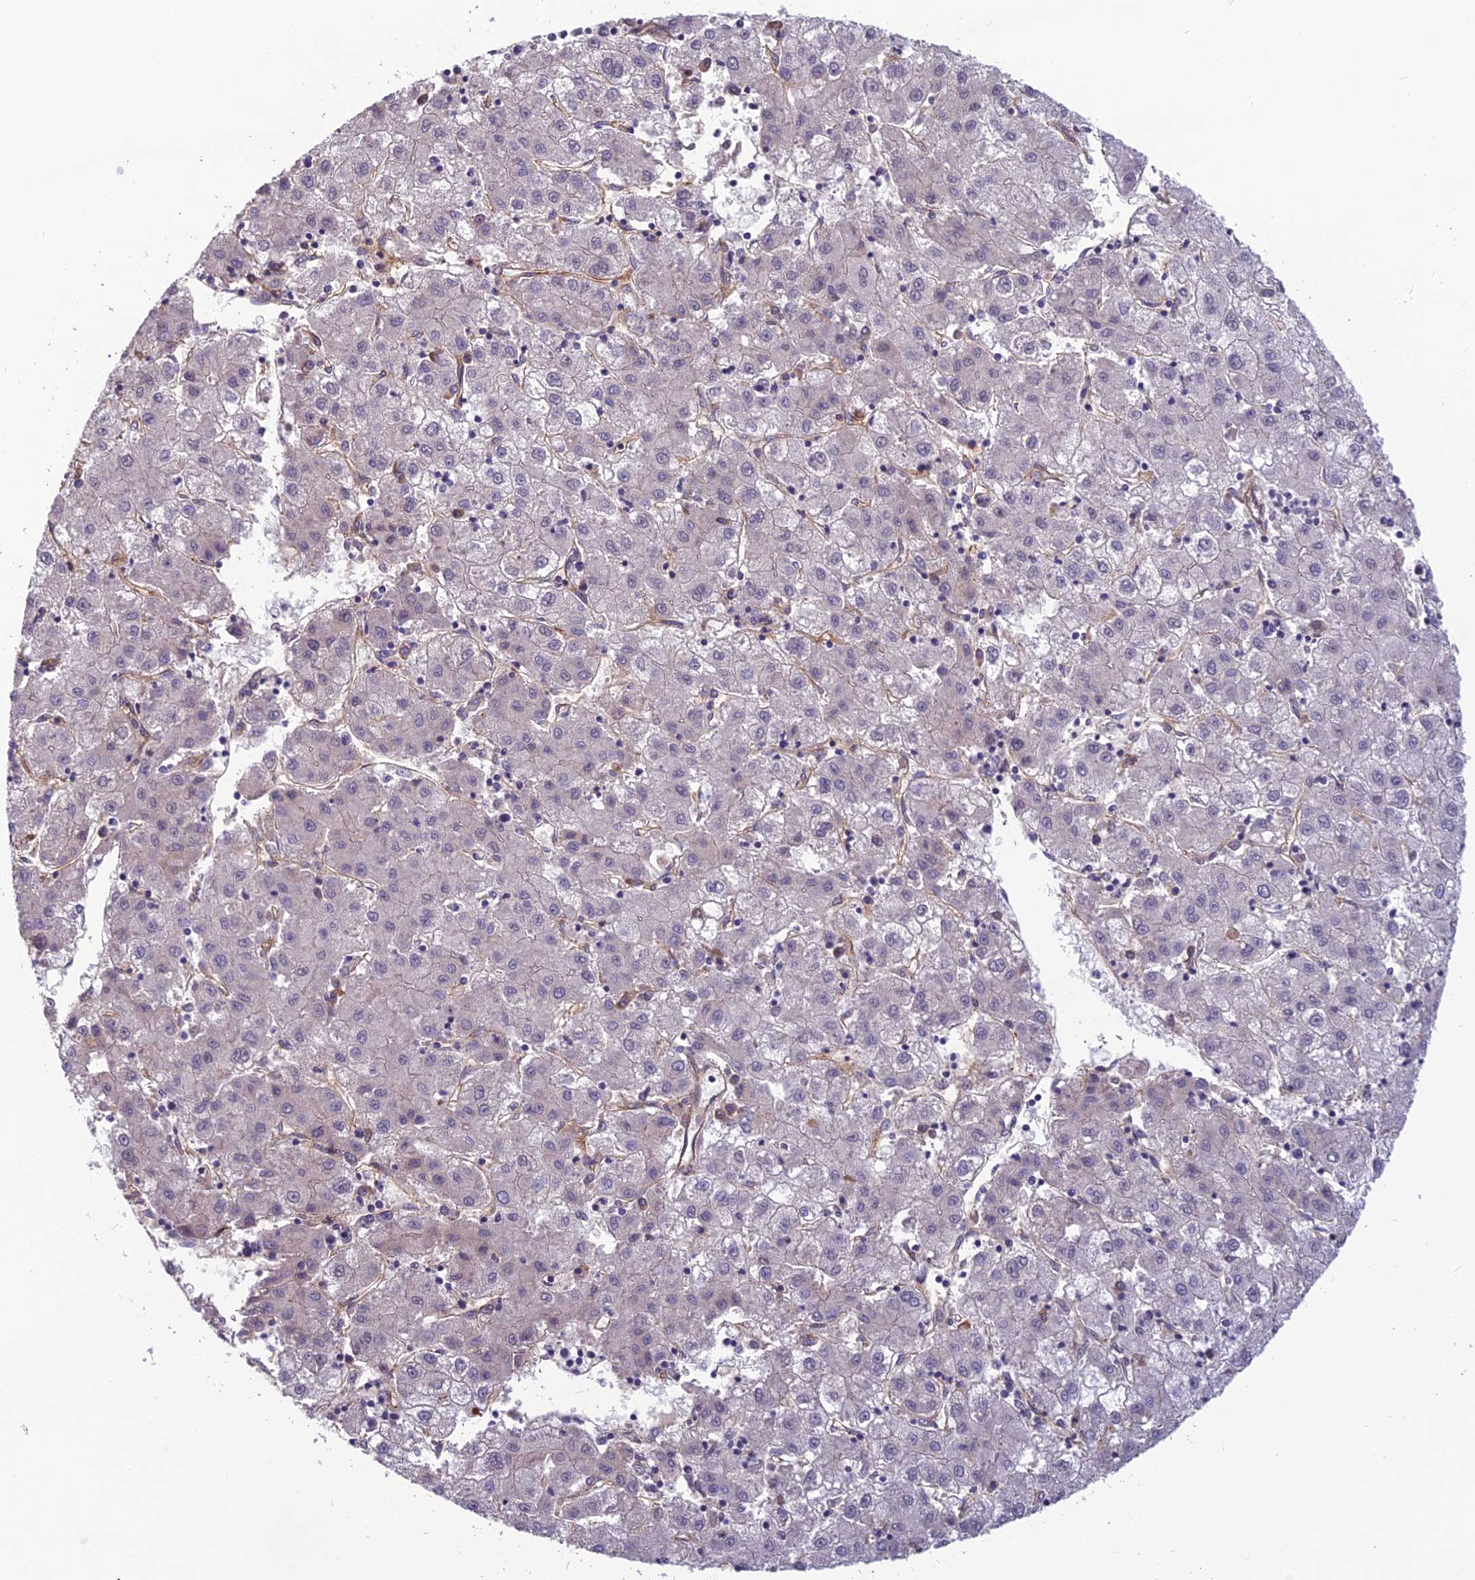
{"staining": {"intensity": "negative", "quantity": "none", "location": "none"}, "tissue": "liver cancer", "cell_type": "Tumor cells", "image_type": "cancer", "snomed": [{"axis": "morphology", "description": "Carcinoma, Hepatocellular, NOS"}, {"axis": "topography", "description": "Liver"}], "caption": "IHC micrograph of neoplastic tissue: human liver hepatocellular carcinoma stained with DAB exhibits no significant protein positivity in tumor cells.", "gene": "TSPAN15", "patient": {"sex": "male", "age": 72}}